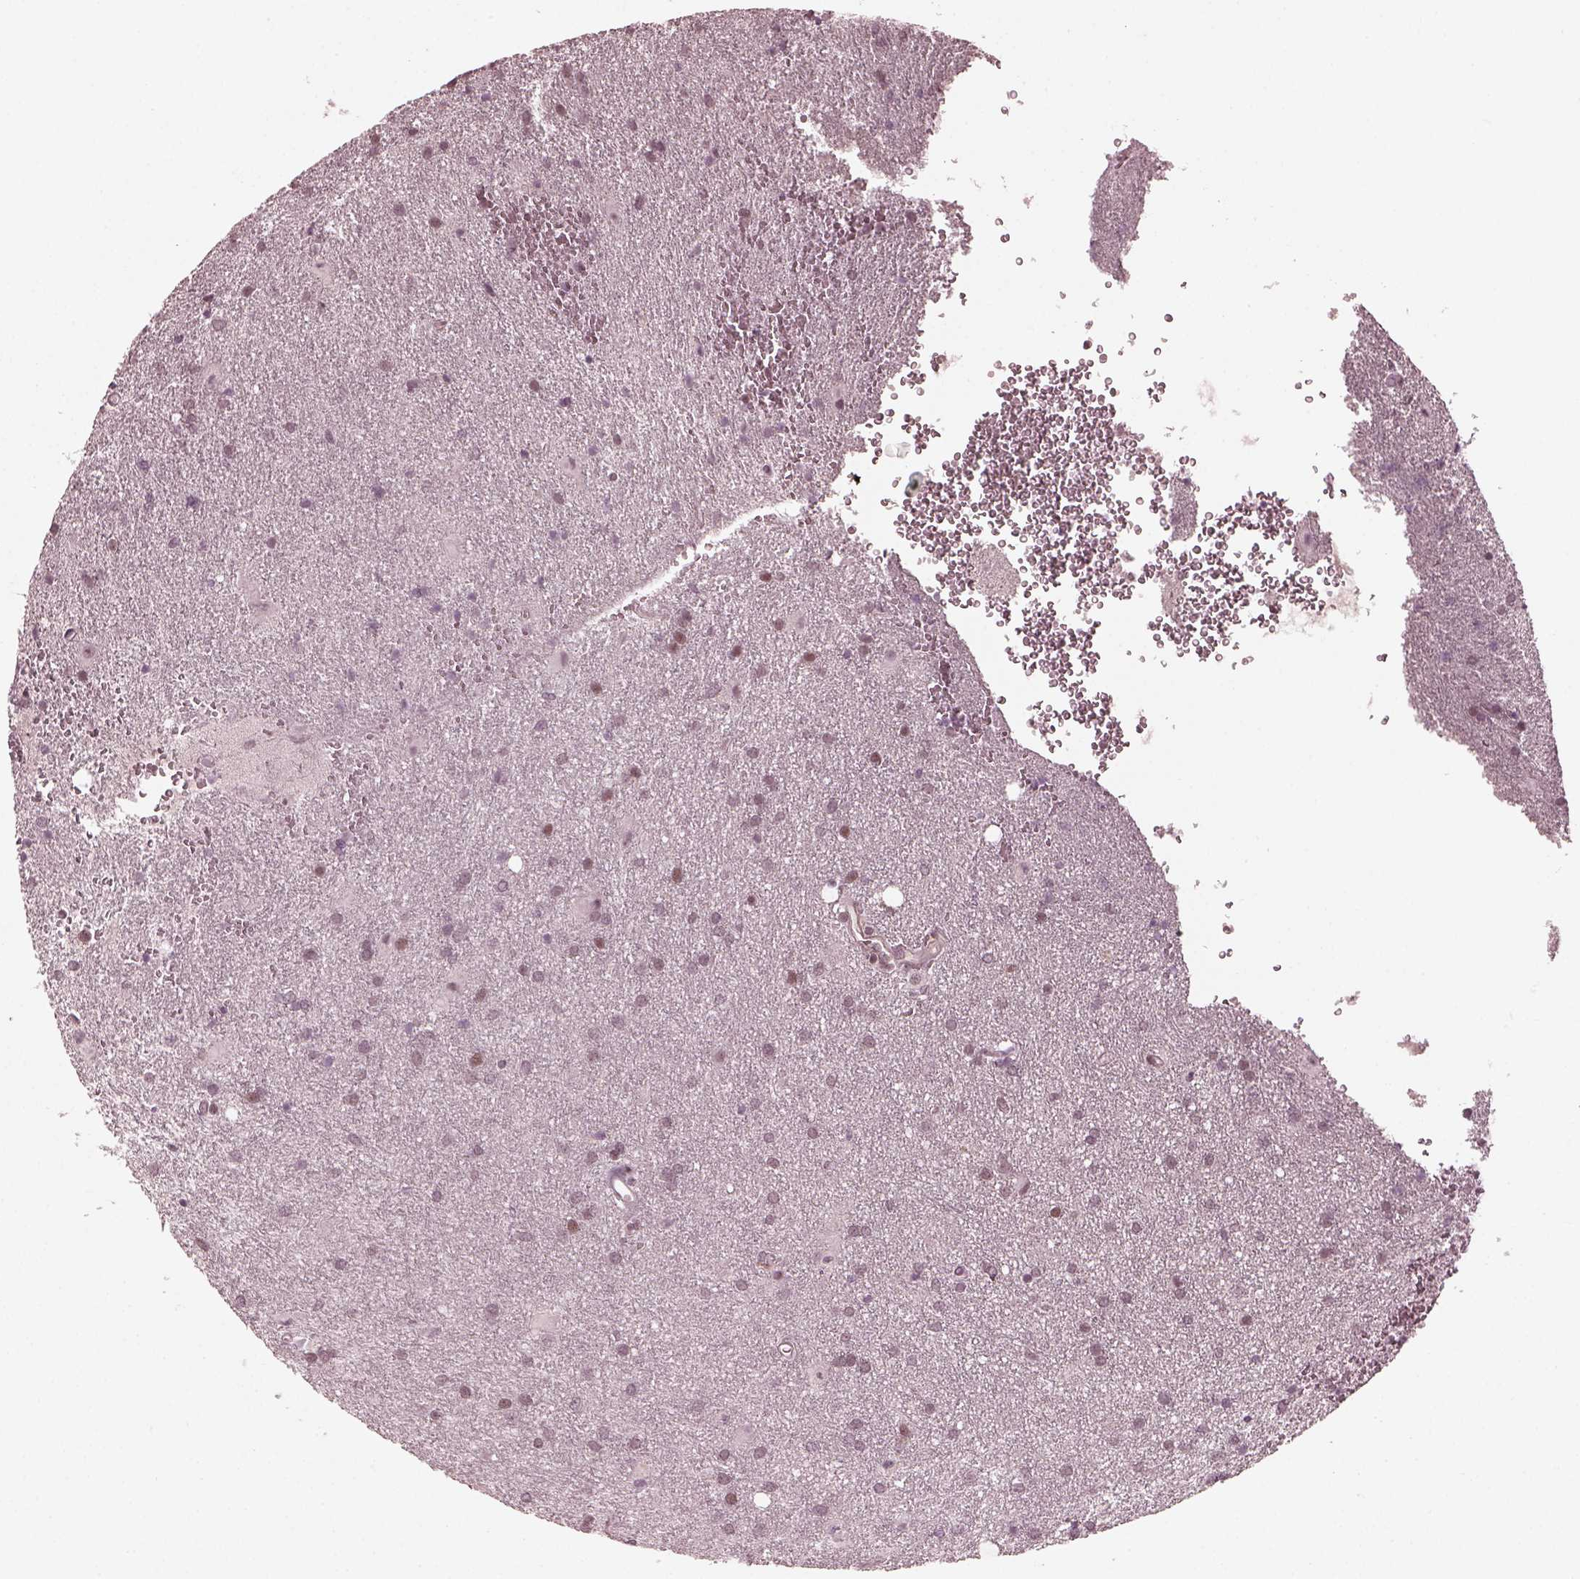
{"staining": {"intensity": "negative", "quantity": "none", "location": "none"}, "tissue": "glioma", "cell_type": "Tumor cells", "image_type": "cancer", "snomed": [{"axis": "morphology", "description": "Glioma, malignant, Low grade"}, {"axis": "topography", "description": "Brain"}], "caption": "High magnification brightfield microscopy of malignant glioma (low-grade) stained with DAB (3,3'-diaminobenzidine) (brown) and counterstained with hematoxylin (blue): tumor cells show no significant staining. (Brightfield microscopy of DAB immunohistochemistry at high magnification).", "gene": "TRIB3", "patient": {"sex": "male", "age": 58}}